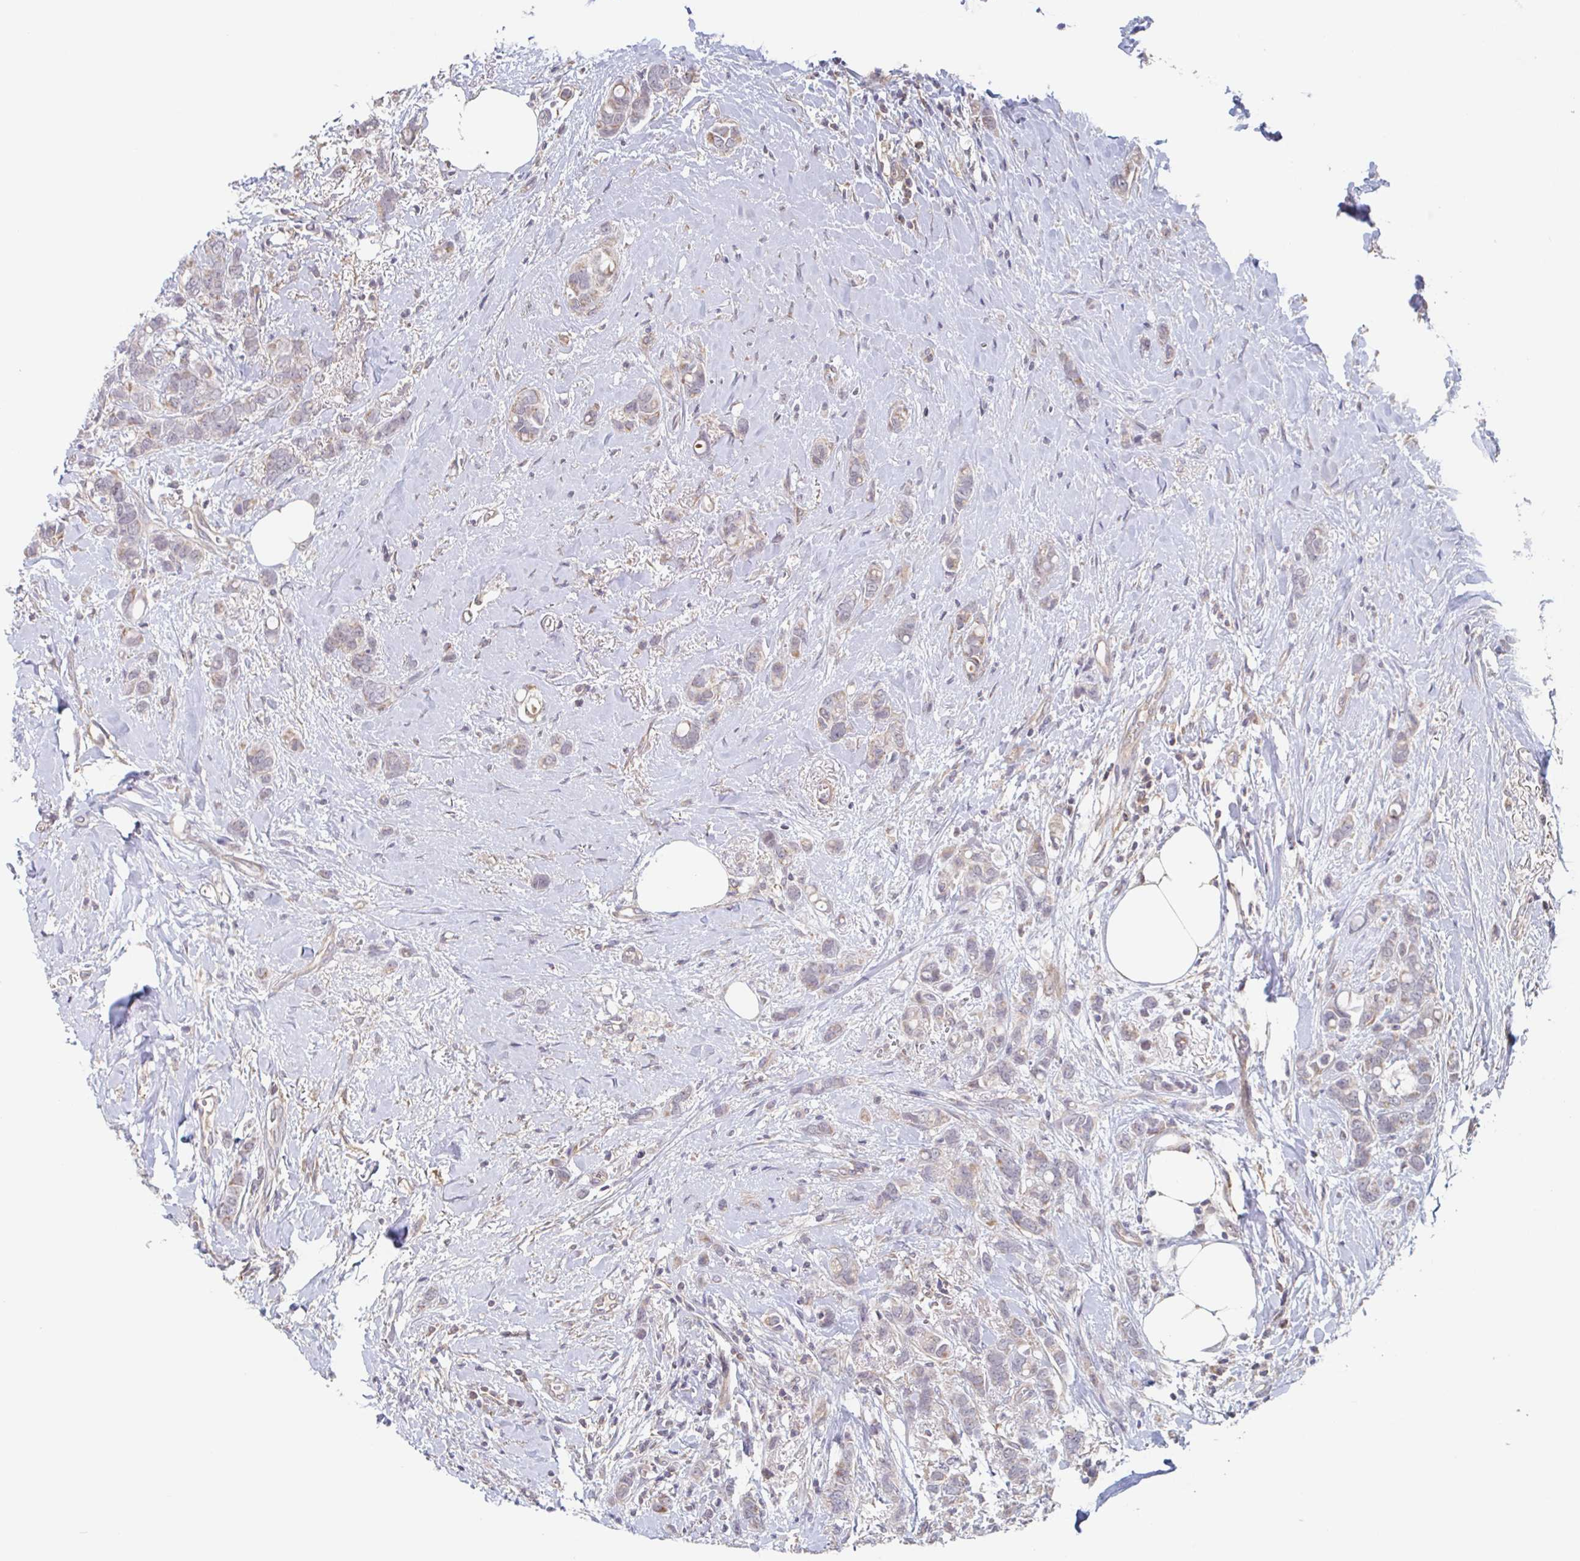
{"staining": {"intensity": "weak", "quantity": "<25%", "location": "cytoplasmic/membranous"}, "tissue": "breast cancer", "cell_type": "Tumor cells", "image_type": "cancer", "snomed": [{"axis": "morphology", "description": "Lobular carcinoma"}, {"axis": "topography", "description": "Breast"}], "caption": "This is an immunohistochemistry micrograph of breast lobular carcinoma. There is no expression in tumor cells.", "gene": "SURF1", "patient": {"sex": "female", "age": 91}}